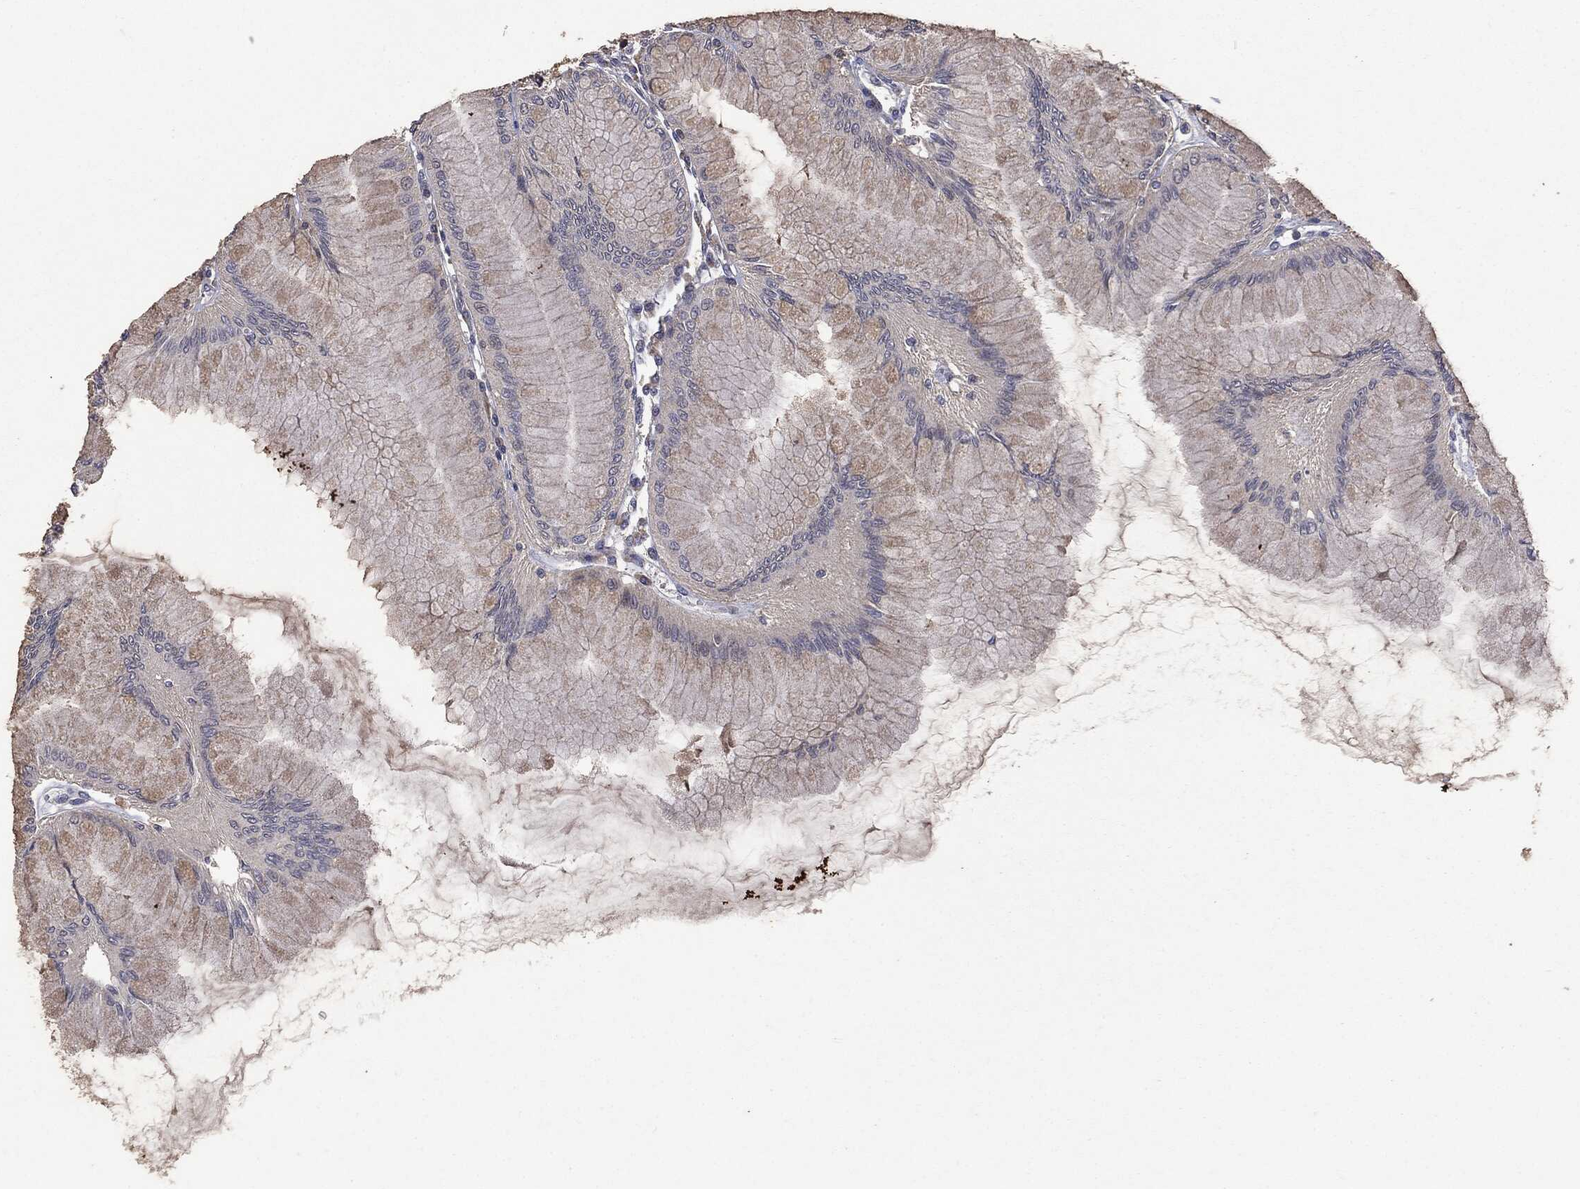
{"staining": {"intensity": "weak", "quantity": "<25%", "location": "cytoplasmic/membranous"}, "tissue": "stomach", "cell_type": "Glandular cells", "image_type": "normal", "snomed": [{"axis": "morphology", "description": "Normal tissue, NOS"}, {"axis": "topography", "description": "Stomach"}], "caption": "Micrograph shows no significant protein expression in glandular cells of normal stomach.", "gene": "MTOR", "patient": {"sex": "female", "age": 57}}